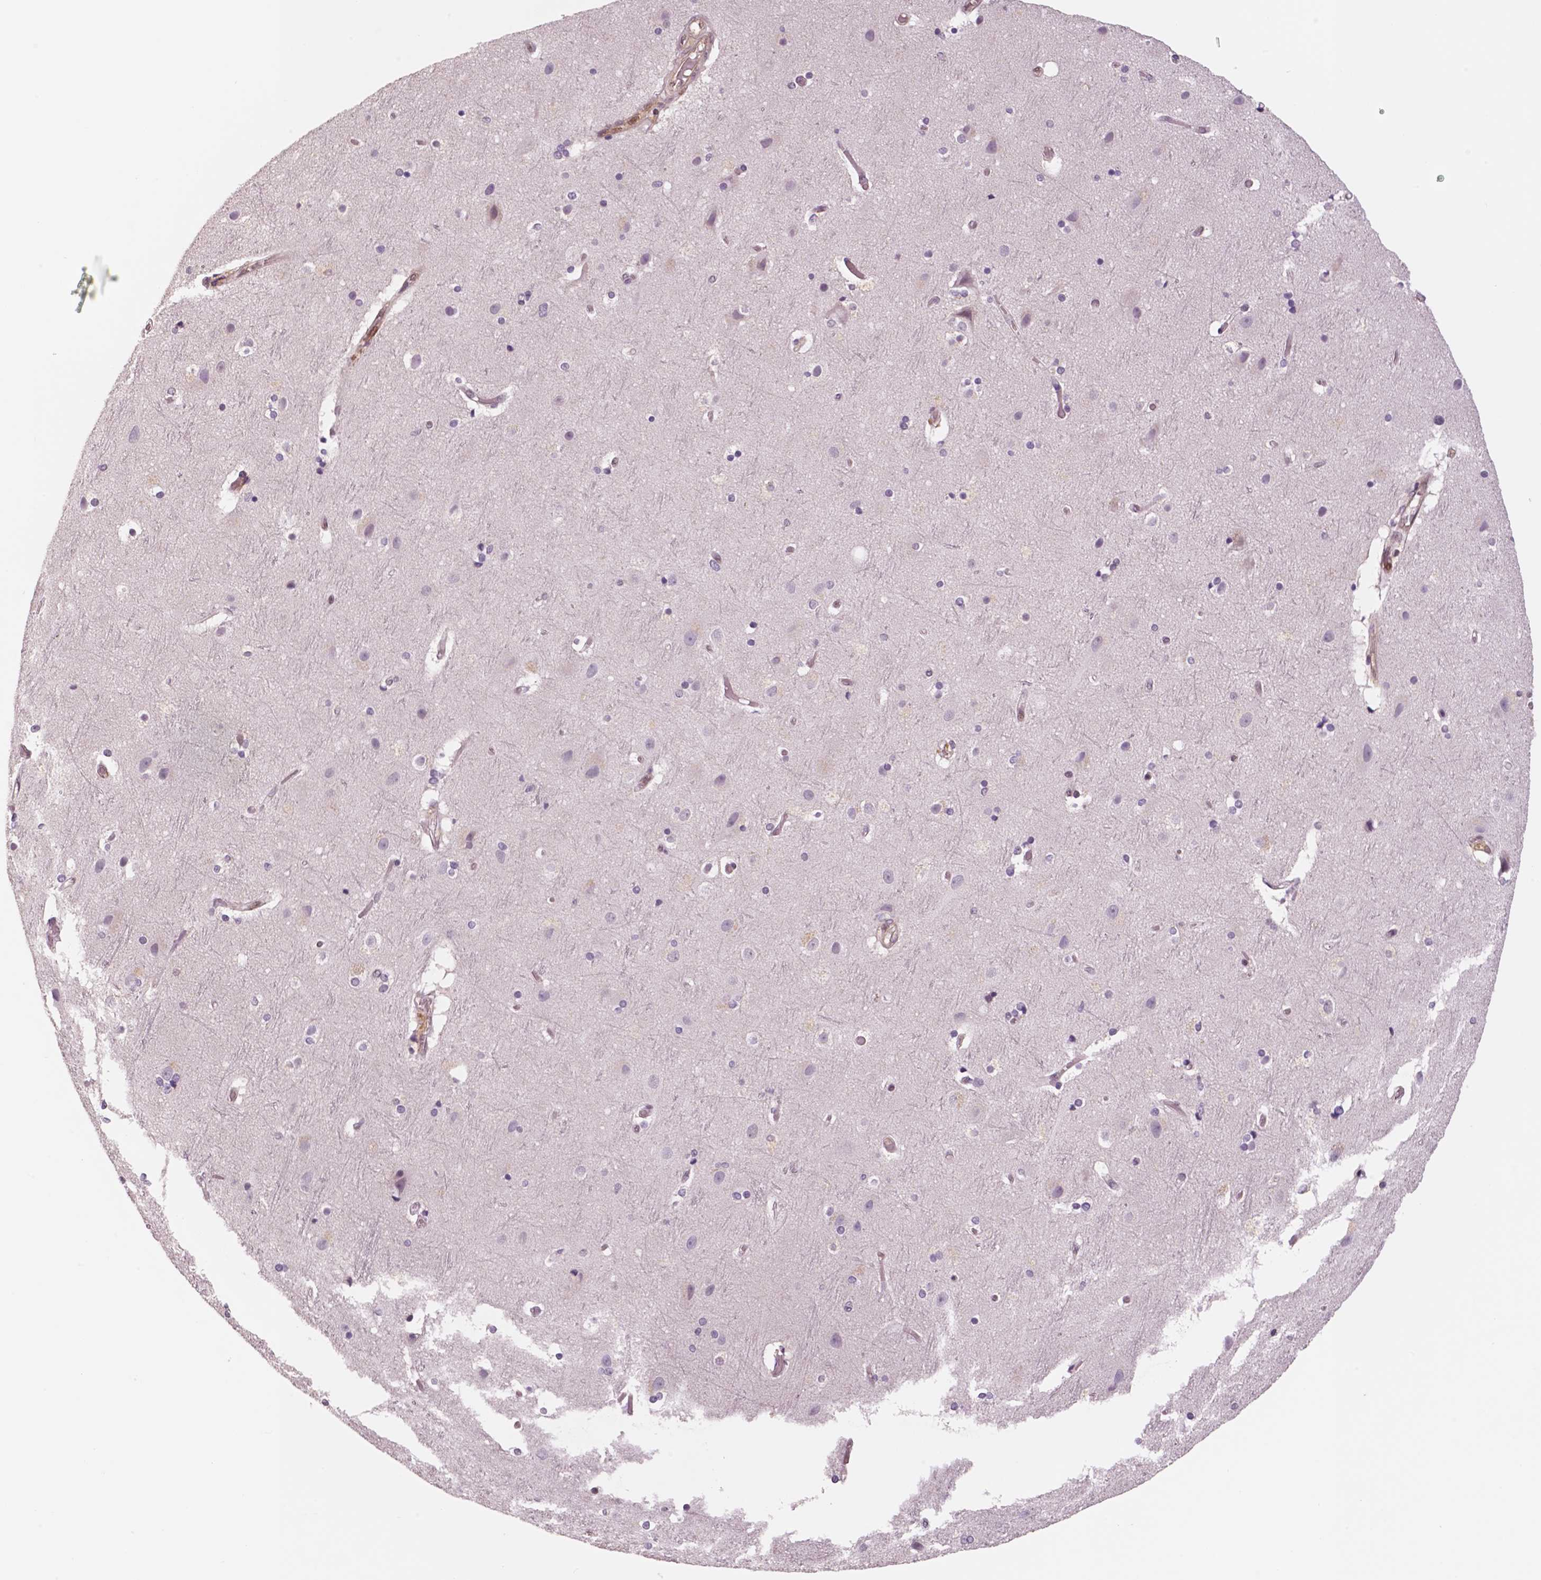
{"staining": {"intensity": "moderate", "quantity": ">75%", "location": "cytoplasmic/membranous"}, "tissue": "cerebral cortex", "cell_type": "Endothelial cells", "image_type": "normal", "snomed": [{"axis": "morphology", "description": "Normal tissue, NOS"}, {"axis": "topography", "description": "Cerebral cortex"}], "caption": "Immunohistochemical staining of unremarkable cerebral cortex exhibits >75% levels of moderate cytoplasmic/membranous protein expression in approximately >75% of endothelial cells. Using DAB (3,3'-diaminobenzidine) (brown) and hematoxylin (blue) stains, captured at high magnification using brightfield microscopy.", "gene": "STAT3", "patient": {"sex": "female", "age": 52}}